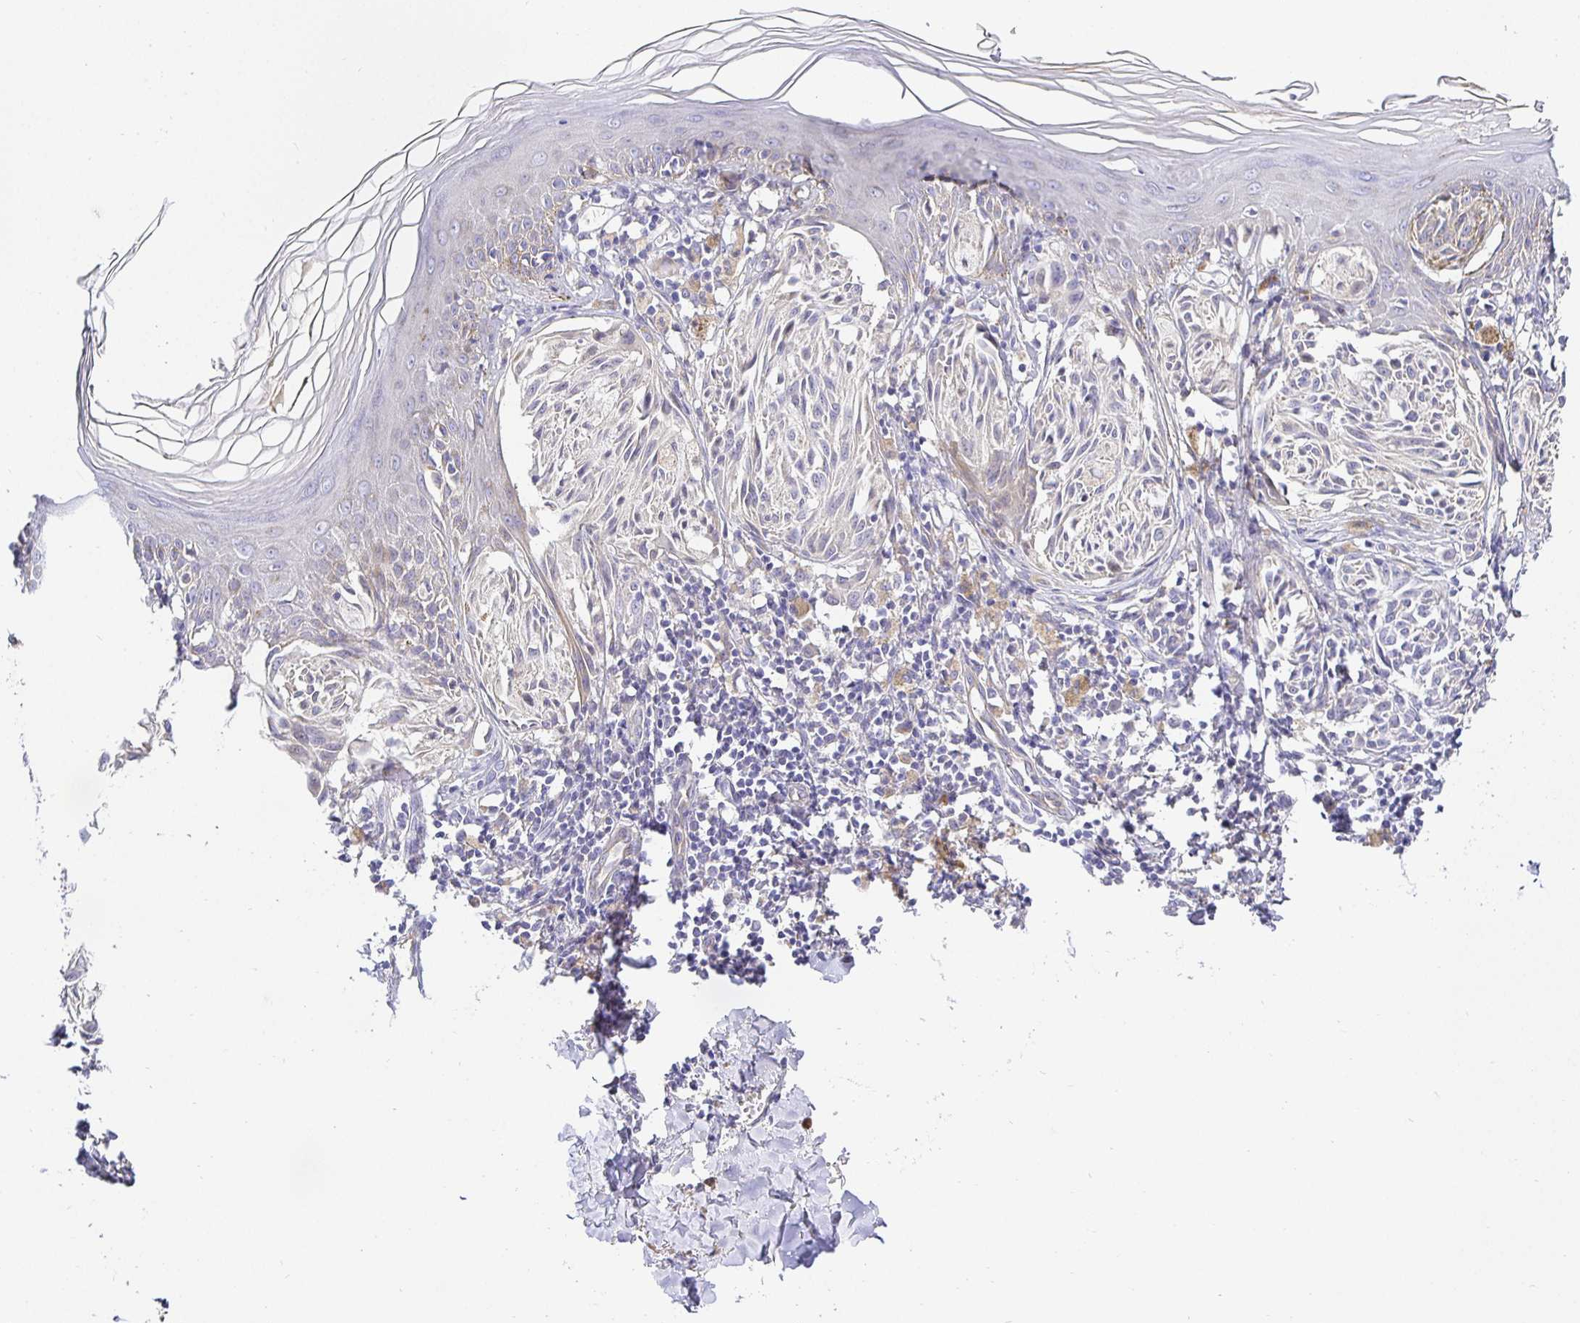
{"staining": {"intensity": "negative", "quantity": "none", "location": "none"}, "tissue": "melanoma", "cell_type": "Tumor cells", "image_type": "cancer", "snomed": [{"axis": "morphology", "description": "Malignant melanoma, NOS"}, {"axis": "topography", "description": "Skin"}], "caption": "The IHC histopathology image has no significant staining in tumor cells of melanoma tissue. (Immunohistochemistry (ihc), brightfield microscopy, high magnification).", "gene": "OPALIN", "patient": {"sex": "female", "age": 38}}